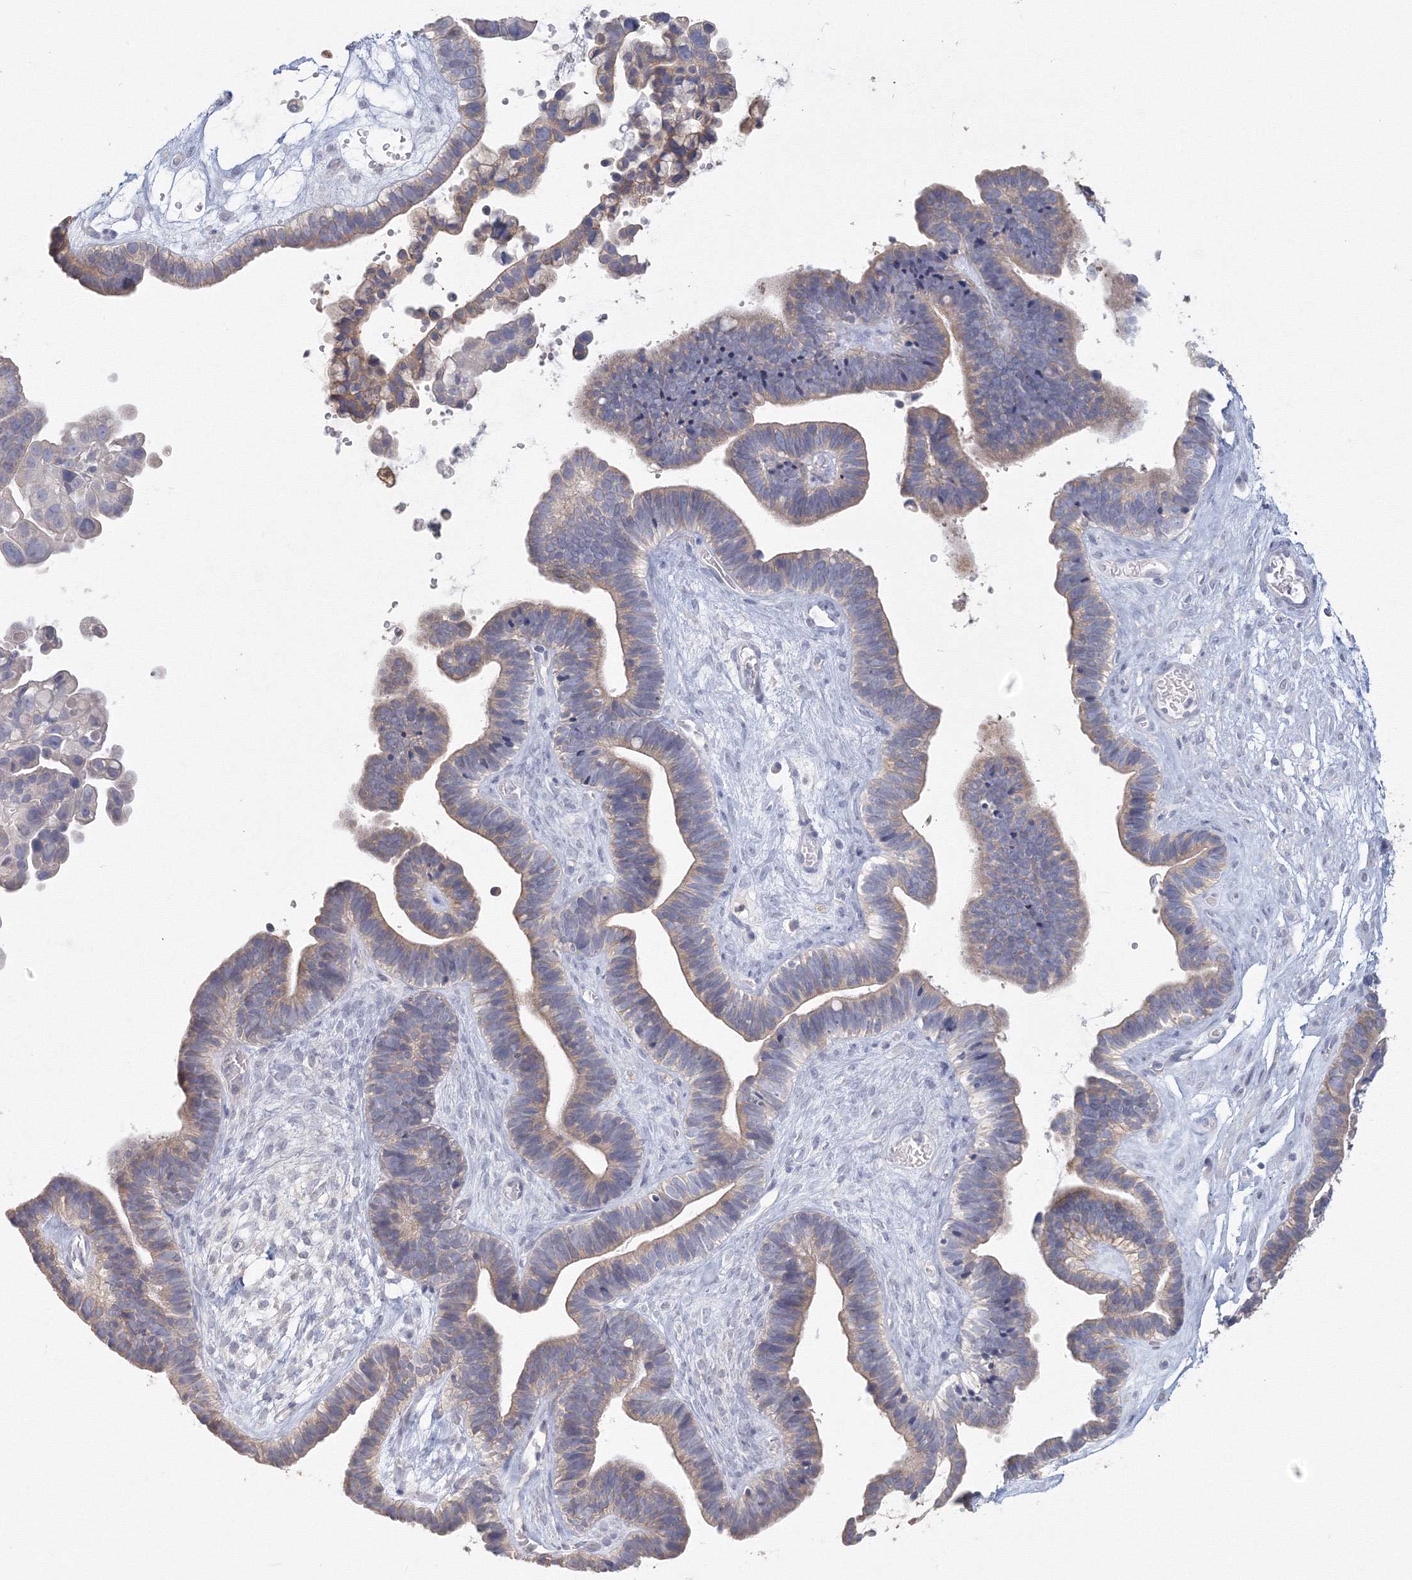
{"staining": {"intensity": "weak", "quantity": "25%-75%", "location": "cytoplasmic/membranous"}, "tissue": "ovarian cancer", "cell_type": "Tumor cells", "image_type": "cancer", "snomed": [{"axis": "morphology", "description": "Cystadenocarcinoma, serous, NOS"}, {"axis": "topography", "description": "Ovary"}], "caption": "IHC staining of ovarian cancer (serous cystadenocarcinoma), which reveals low levels of weak cytoplasmic/membranous expression in about 25%-75% of tumor cells indicating weak cytoplasmic/membranous protein staining. The staining was performed using DAB (brown) for protein detection and nuclei were counterstained in hematoxylin (blue).", "gene": "TACC2", "patient": {"sex": "female", "age": 56}}